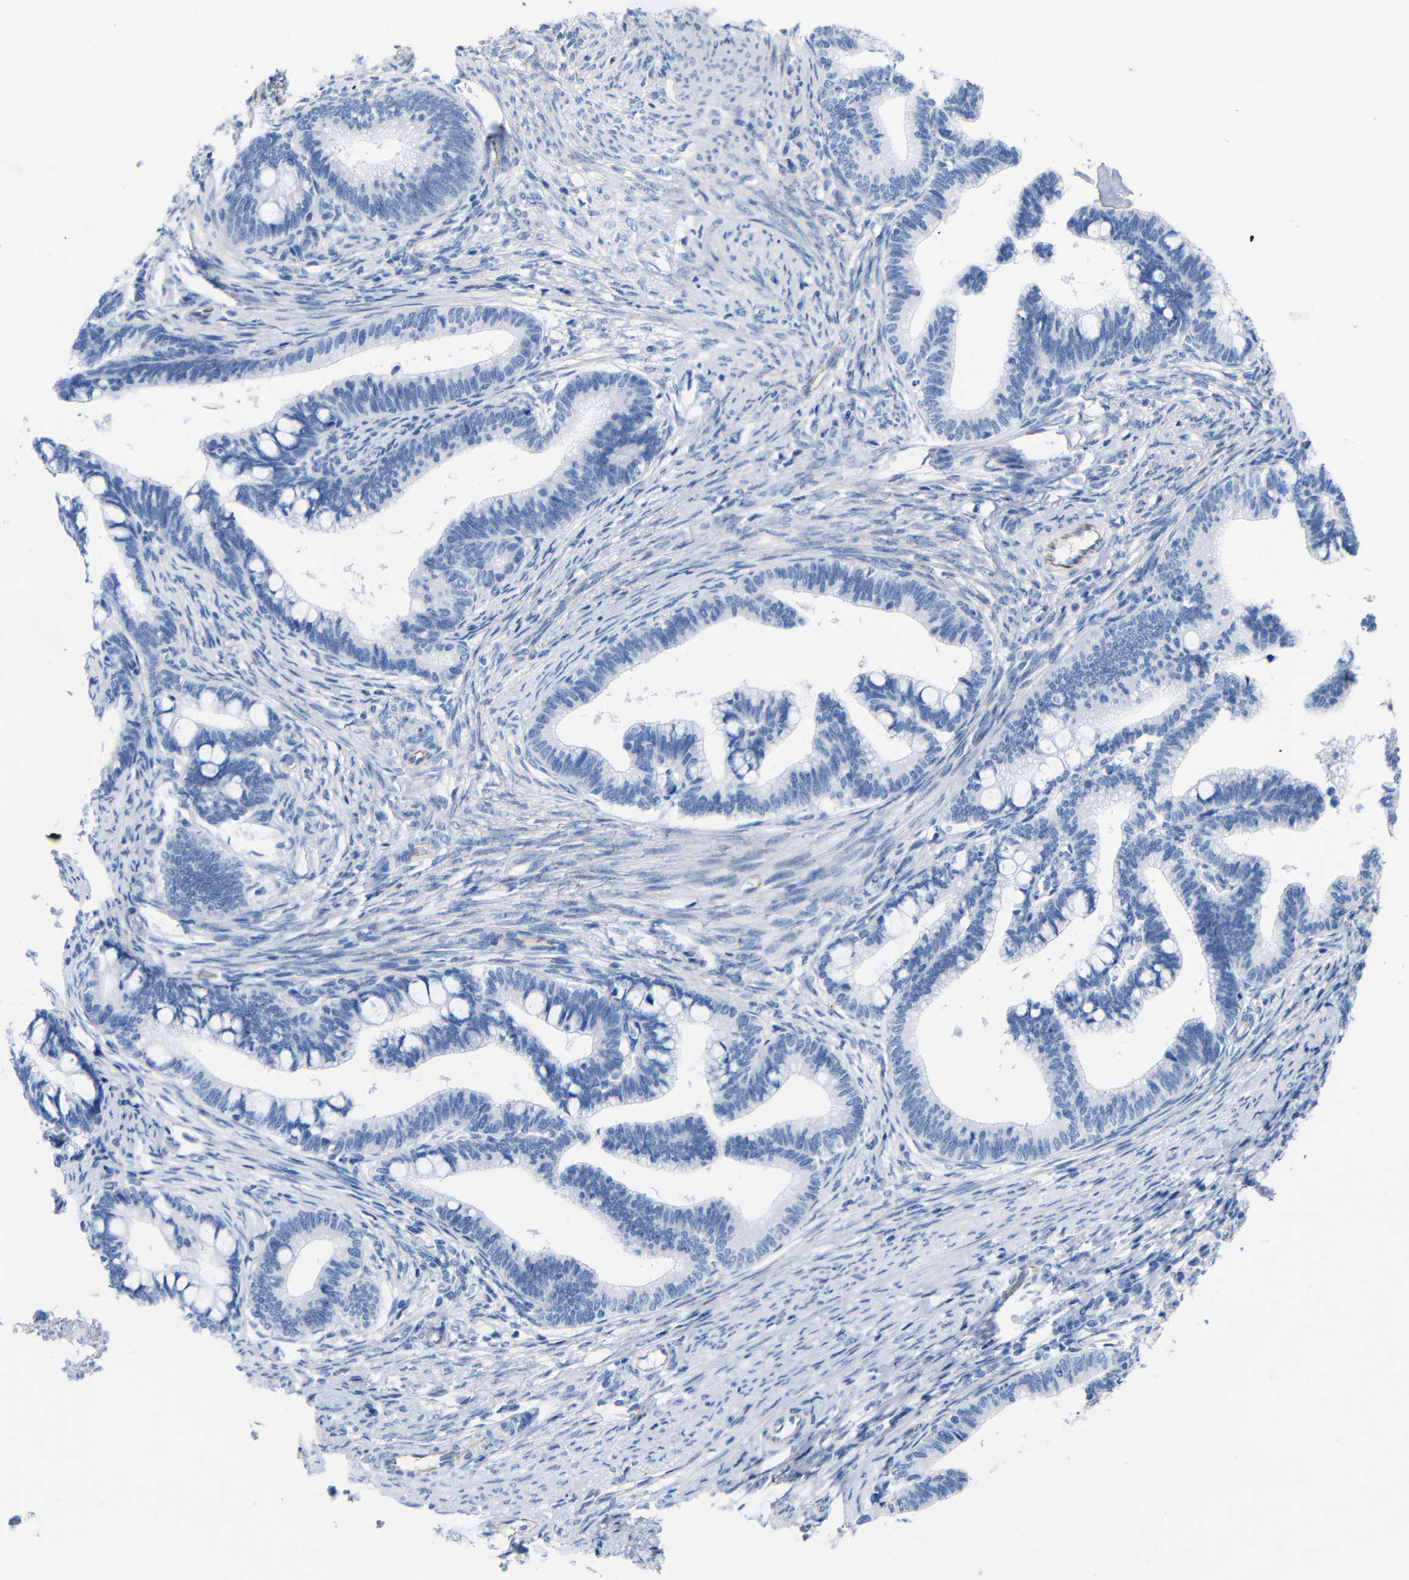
{"staining": {"intensity": "negative", "quantity": "none", "location": "none"}, "tissue": "cervical cancer", "cell_type": "Tumor cells", "image_type": "cancer", "snomed": [{"axis": "morphology", "description": "Adenocarcinoma, NOS"}, {"axis": "topography", "description": "Cervix"}], "caption": "There is no significant staining in tumor cells of cervical cancer (adenocarcinoma). (DAB immunohistochemistry (IHC) visualized using brightfield microscopy, high magnification).", "gene": "CGNL1", "patient": {"sex": "female", "age": 36}}